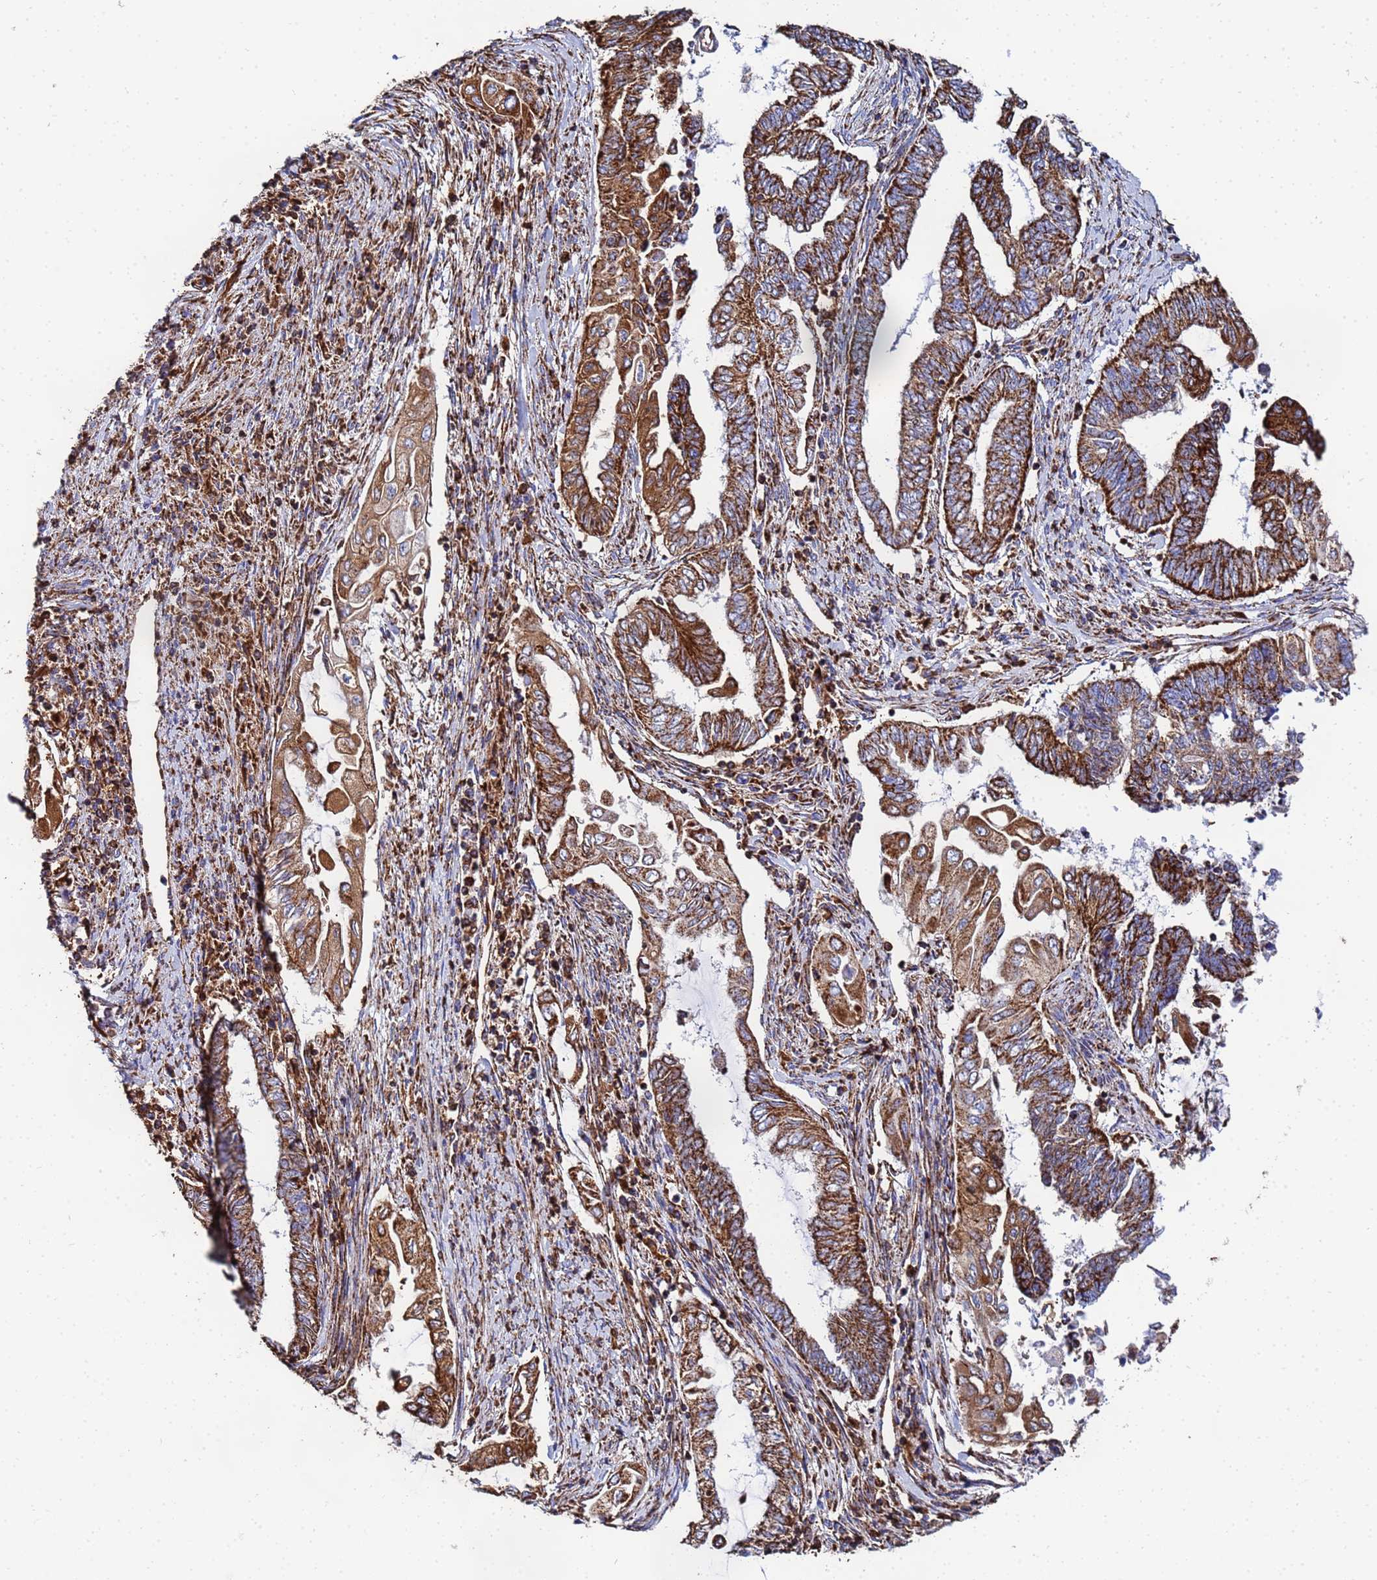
{"staining": {"intensity": "strong", "quantity": ">75%", "location": "cytoplasmic/membranous"}, "tissue": "endometrial cancer", "cell_type": "Tumor cells", "image_type": "cancer", "snomed": [{"axis": "morphology", "description": "Adenocarcinoma, NOS"}, {"axis": "topography", "description": "Uterus"}, {"axis": "topography", "description": "Endometrium"}], "caption": "IHC photomicrograph of endometrial cancer stained for a protein (brown), which shows high levels of strong cytoplasmic/membranous expression in approximately >75% of tumor cells.", "gene": "GLUD1", "patient": {"sex": "female", "age": 70}}